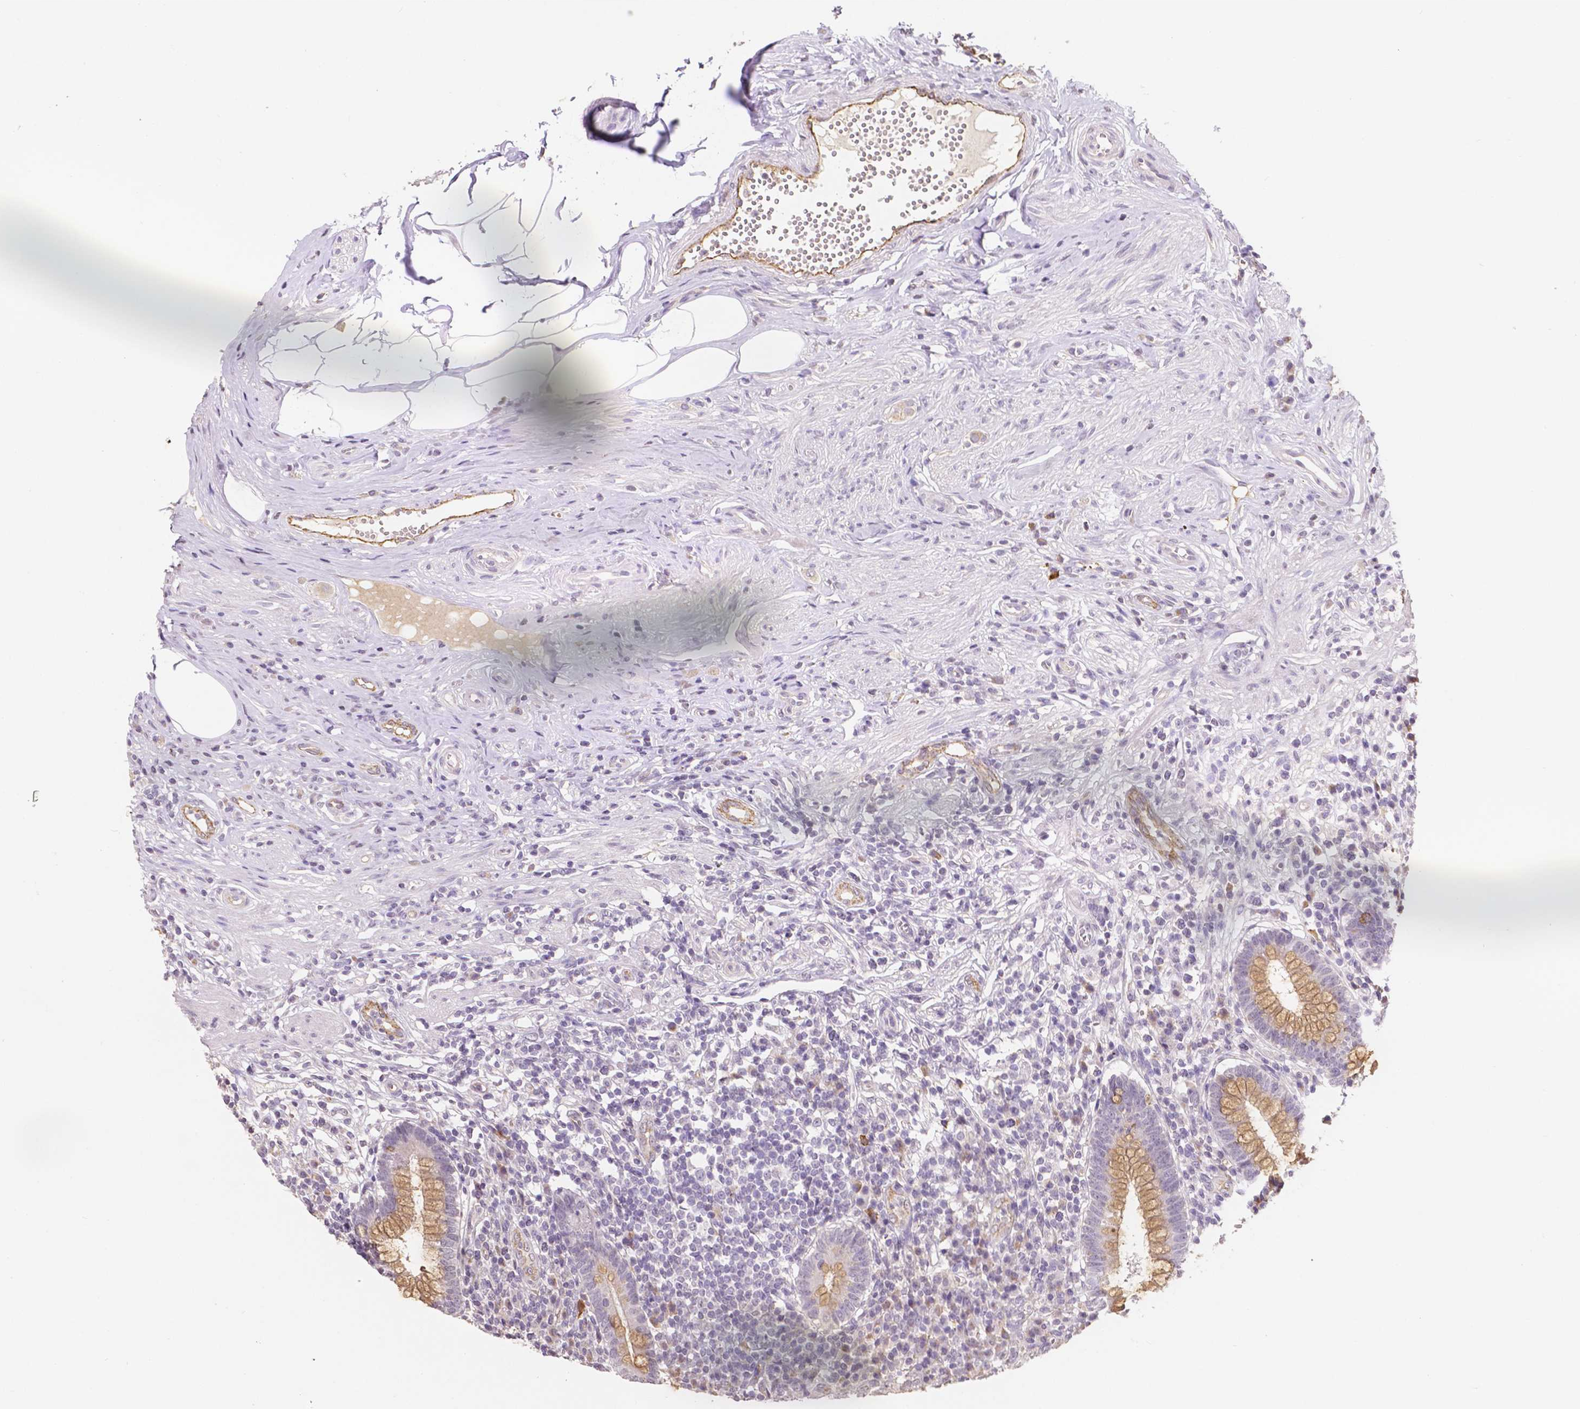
{"staining": {"intensity": "moderate", "quantity": "25%-75%", "location": "cytoplasmic/membranous"}, "tissue": "appendix", "cell_type": "Glandular cells", "image_type": "normal", "snomed": [{"axis": "morphology", "description": "Normal tissue, NOS"}, {"axis": "topography", "description": "Appendix"}], "caption": "About 25%-75% of glandular cells in normal human appendix display moderate cytoplasmic/membranous protein expression as visualized by brown immunohistochemical staining.", "gene": "ELAVL2", "patient": {"sex": "female", "age": 56}}